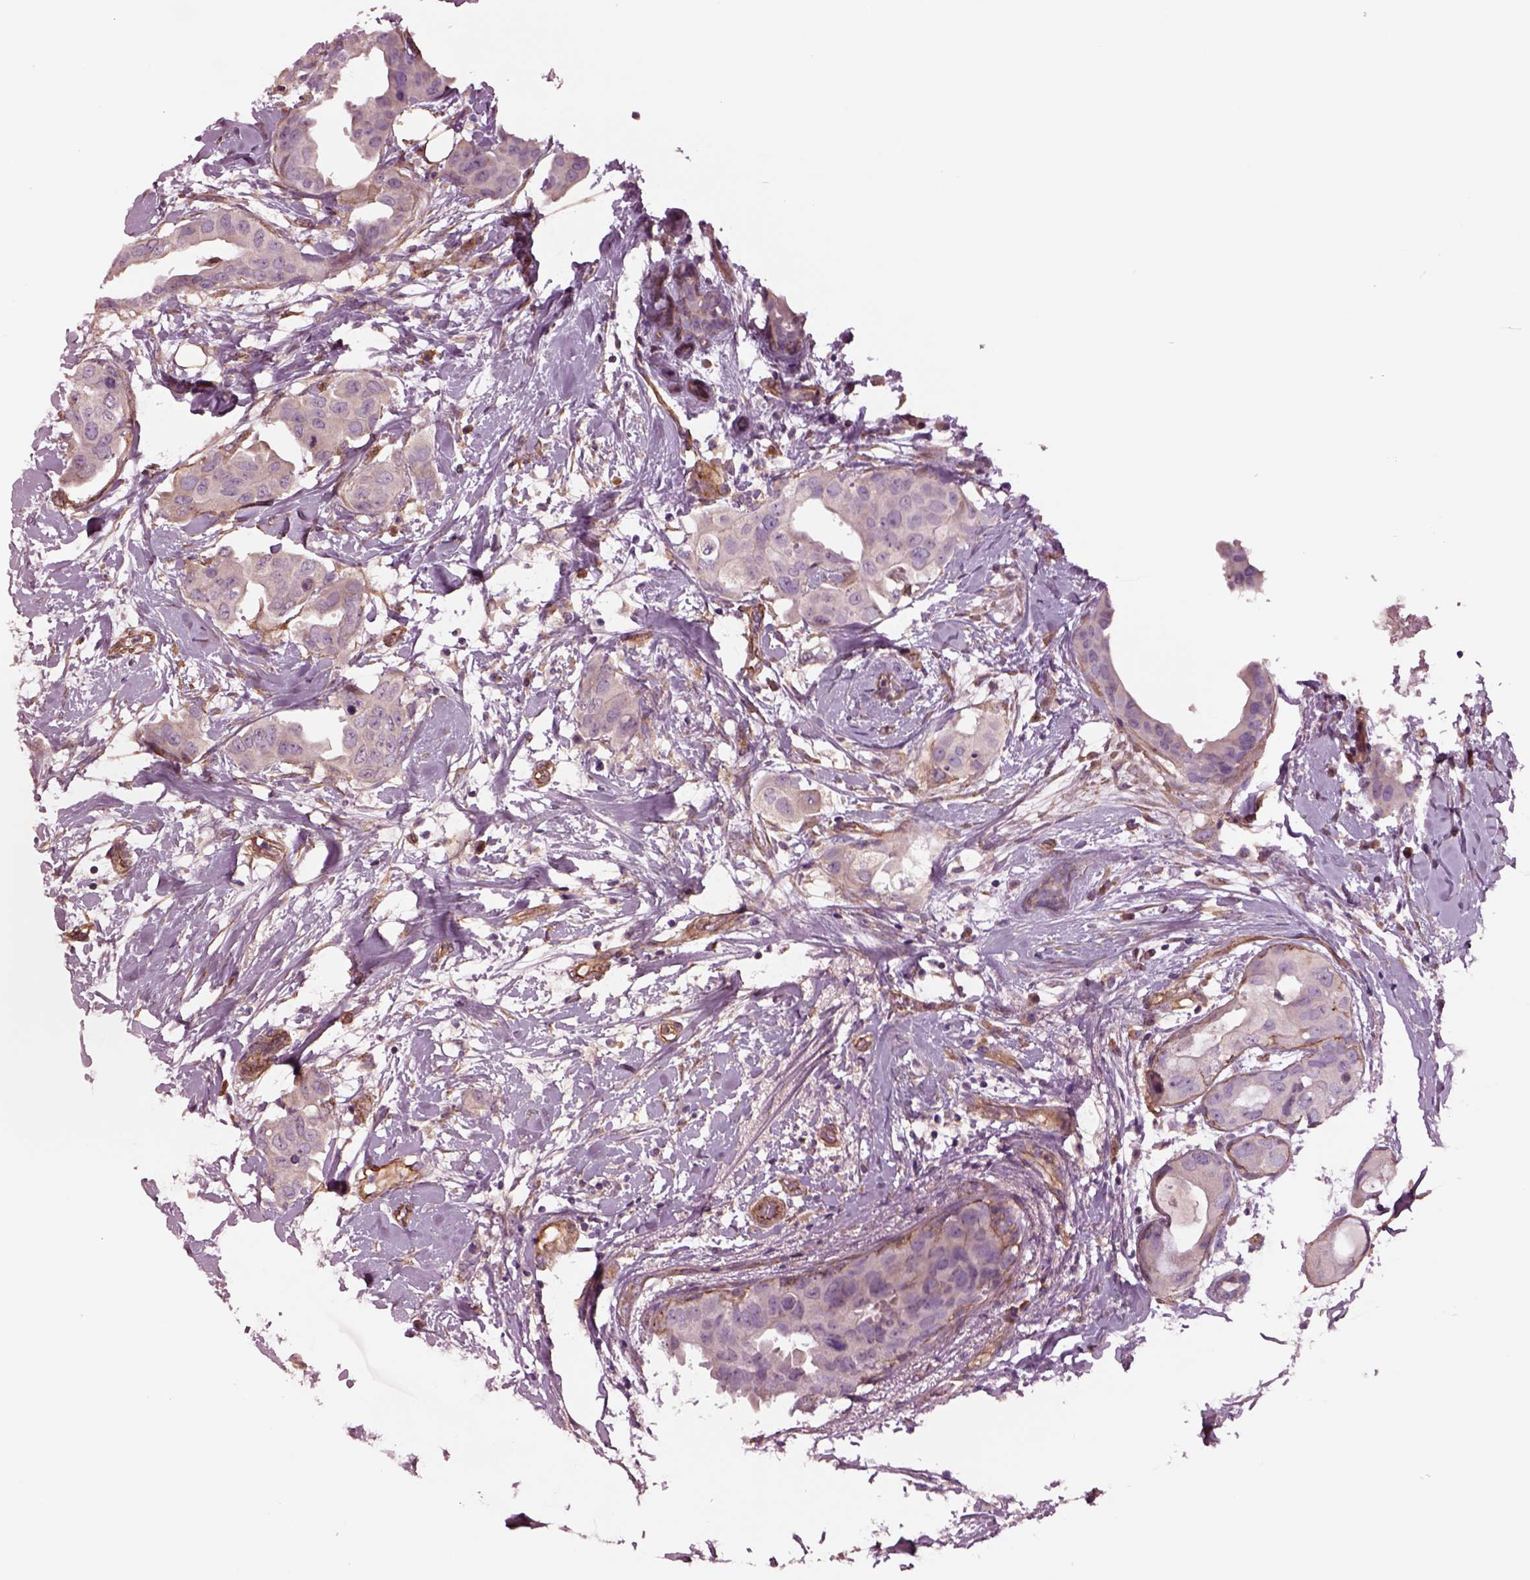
{"staining": {"intensity": "negative", "quantity": "none", "location": "none"}, "tissue": "breast cancer", "cell_type": "Tumor cells", "image_type": "cancer", "snomed": [{"axis": "morphology", "description": "Normal tissue, NOS"}, {"axis": "morphology", "description": "Duct carcinoma"}, {"axis": "topography", "description": "Breast"}], "caption": "Photomicrograph shows no protein staining in tumor cells of intraductal carcinoma (breast) tissue. (DAB immunohistochemistry visualized using brightfield microscopy, high magnification).", "gene": "HTR1B", "patient": {"sex": "female", "age": 40}}